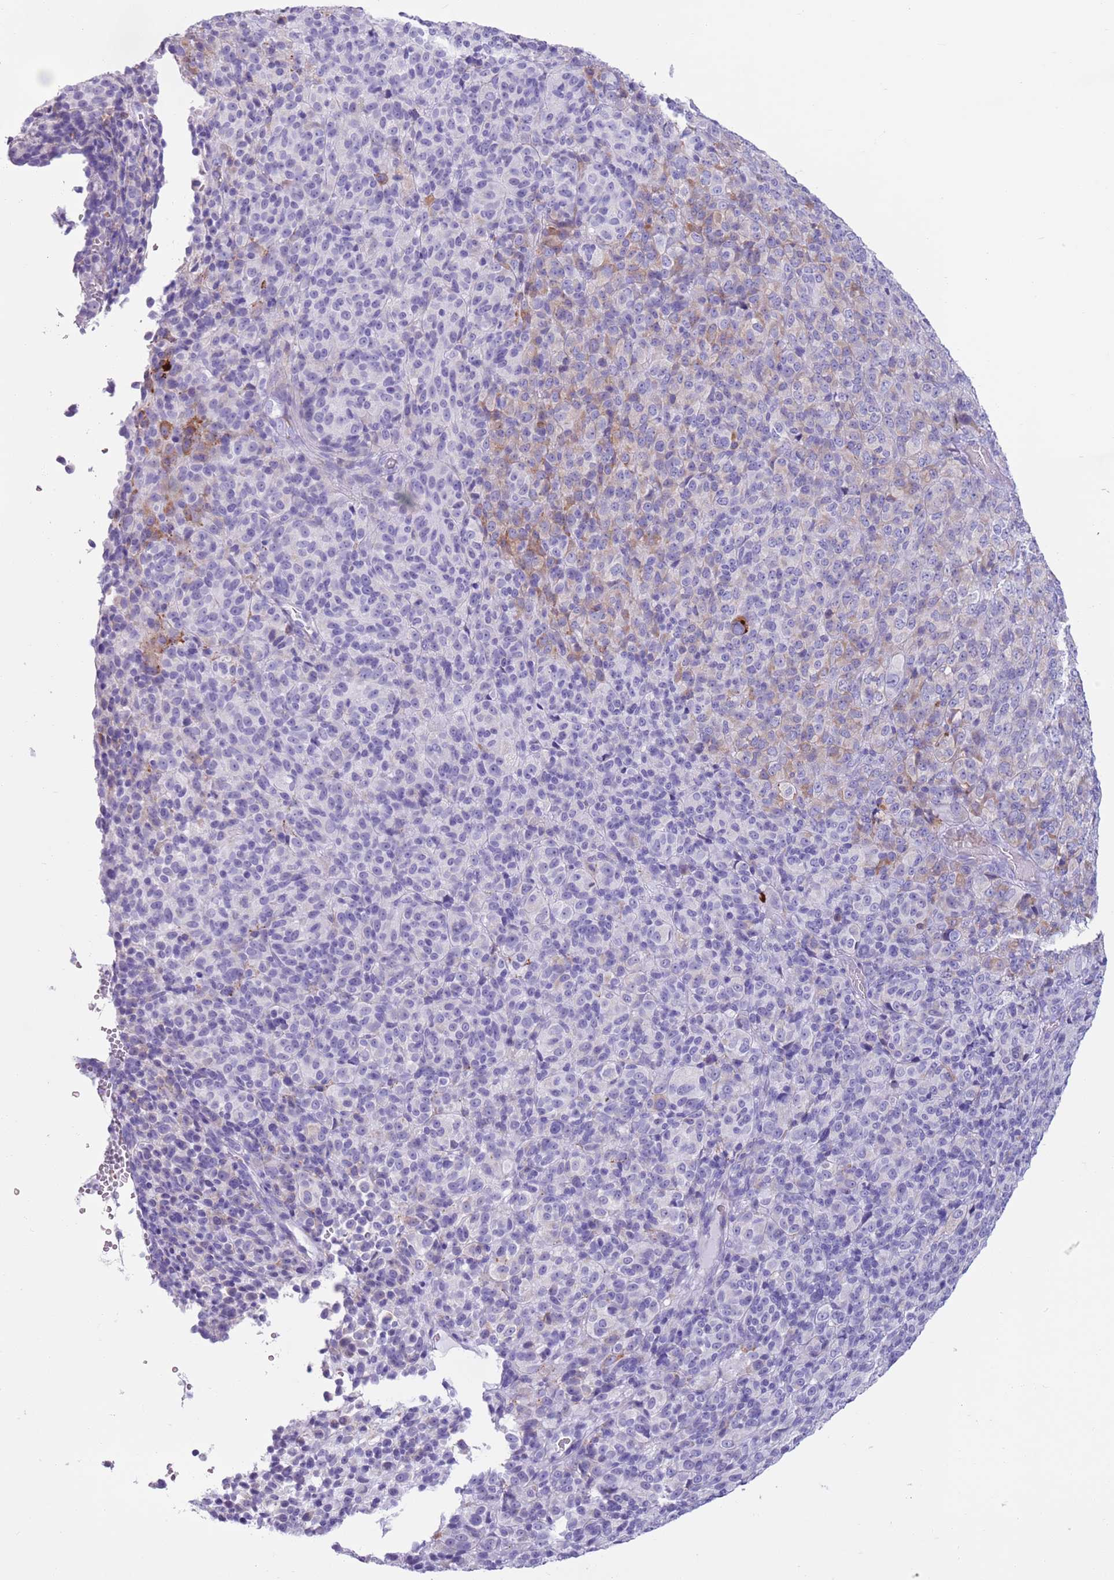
{"staining": {"intensity": "weak", "quantity": "<25%", "location": "cytoplasmic/membranous"}, "tissue": "melanoma", "cell_type": "Tumor cells", "image_type": "cancer", "snomed": [{"axis": "morphology", "description": "Malignant melanoma, Metastatic site"}, {"axis": "topography", "description": "Brain"}], "caption": "This is a histopathology image of IHC staining of malignant melanoma (metastatic site), which shows no expression in tumor cells.", "gene": "LY6G5B", "patient": {"sex": "female", "age": 56}}